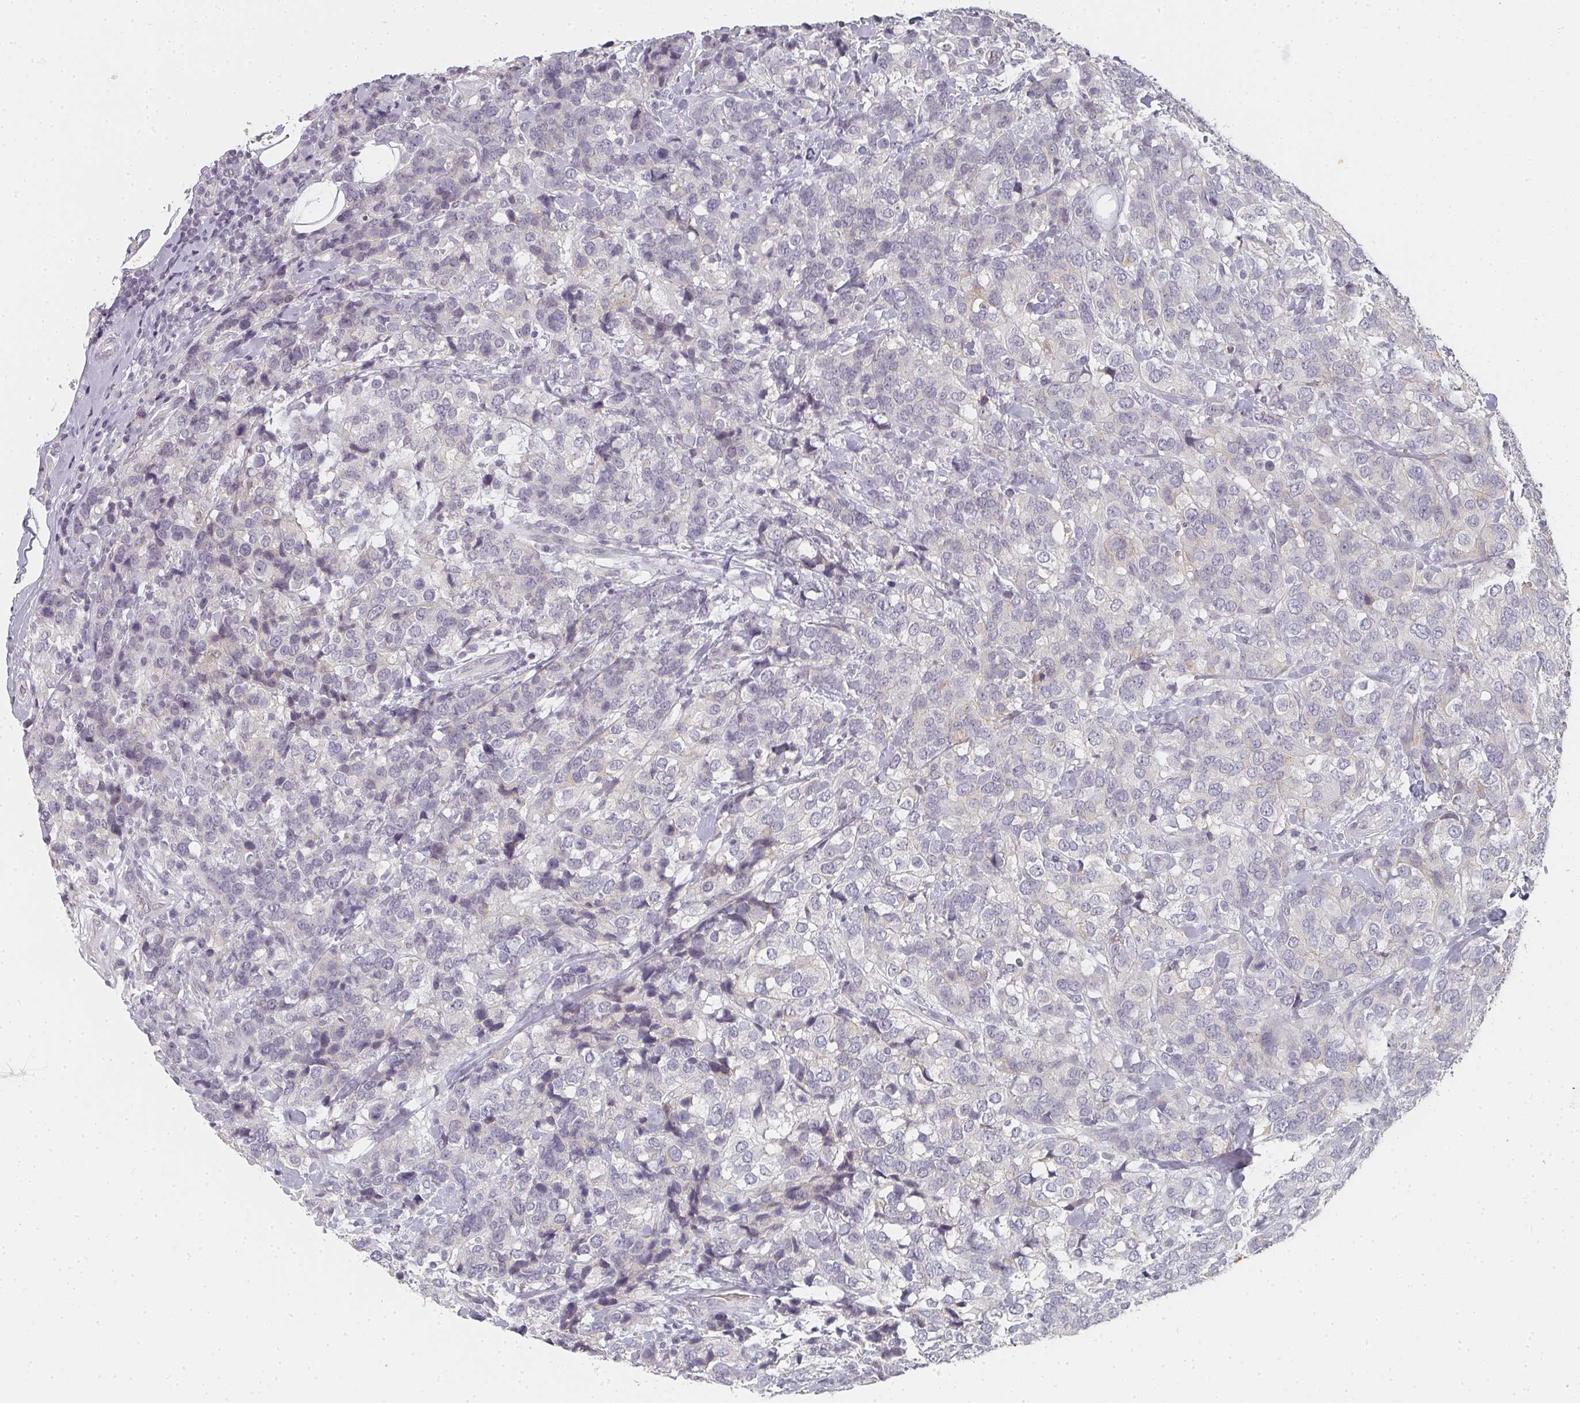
{"staining": {"intensity": "negative", "quantity": "none", "location": "none"}, "tissue": "breast cancer", "cell_type": "Tumor cells", "image_type": "cancer", "snomed": [{"axis": "morphology", "description": "Lobular carcinoma"}, {"axis": "topography", "description": "Breast"}], "caption": "IHC micrograph of neoplastic tissue: human breast lobular carcinoma stained with DAB (3,3'-diaminobenzidine) exhibits no significant protein positivity in tumor cells. The staining is performed using DAB brown chromogen with nuclei counter-stained in using hematoxylin.", "gene": "SHISA2", "patient": {"sex": "female", "age": 59}}